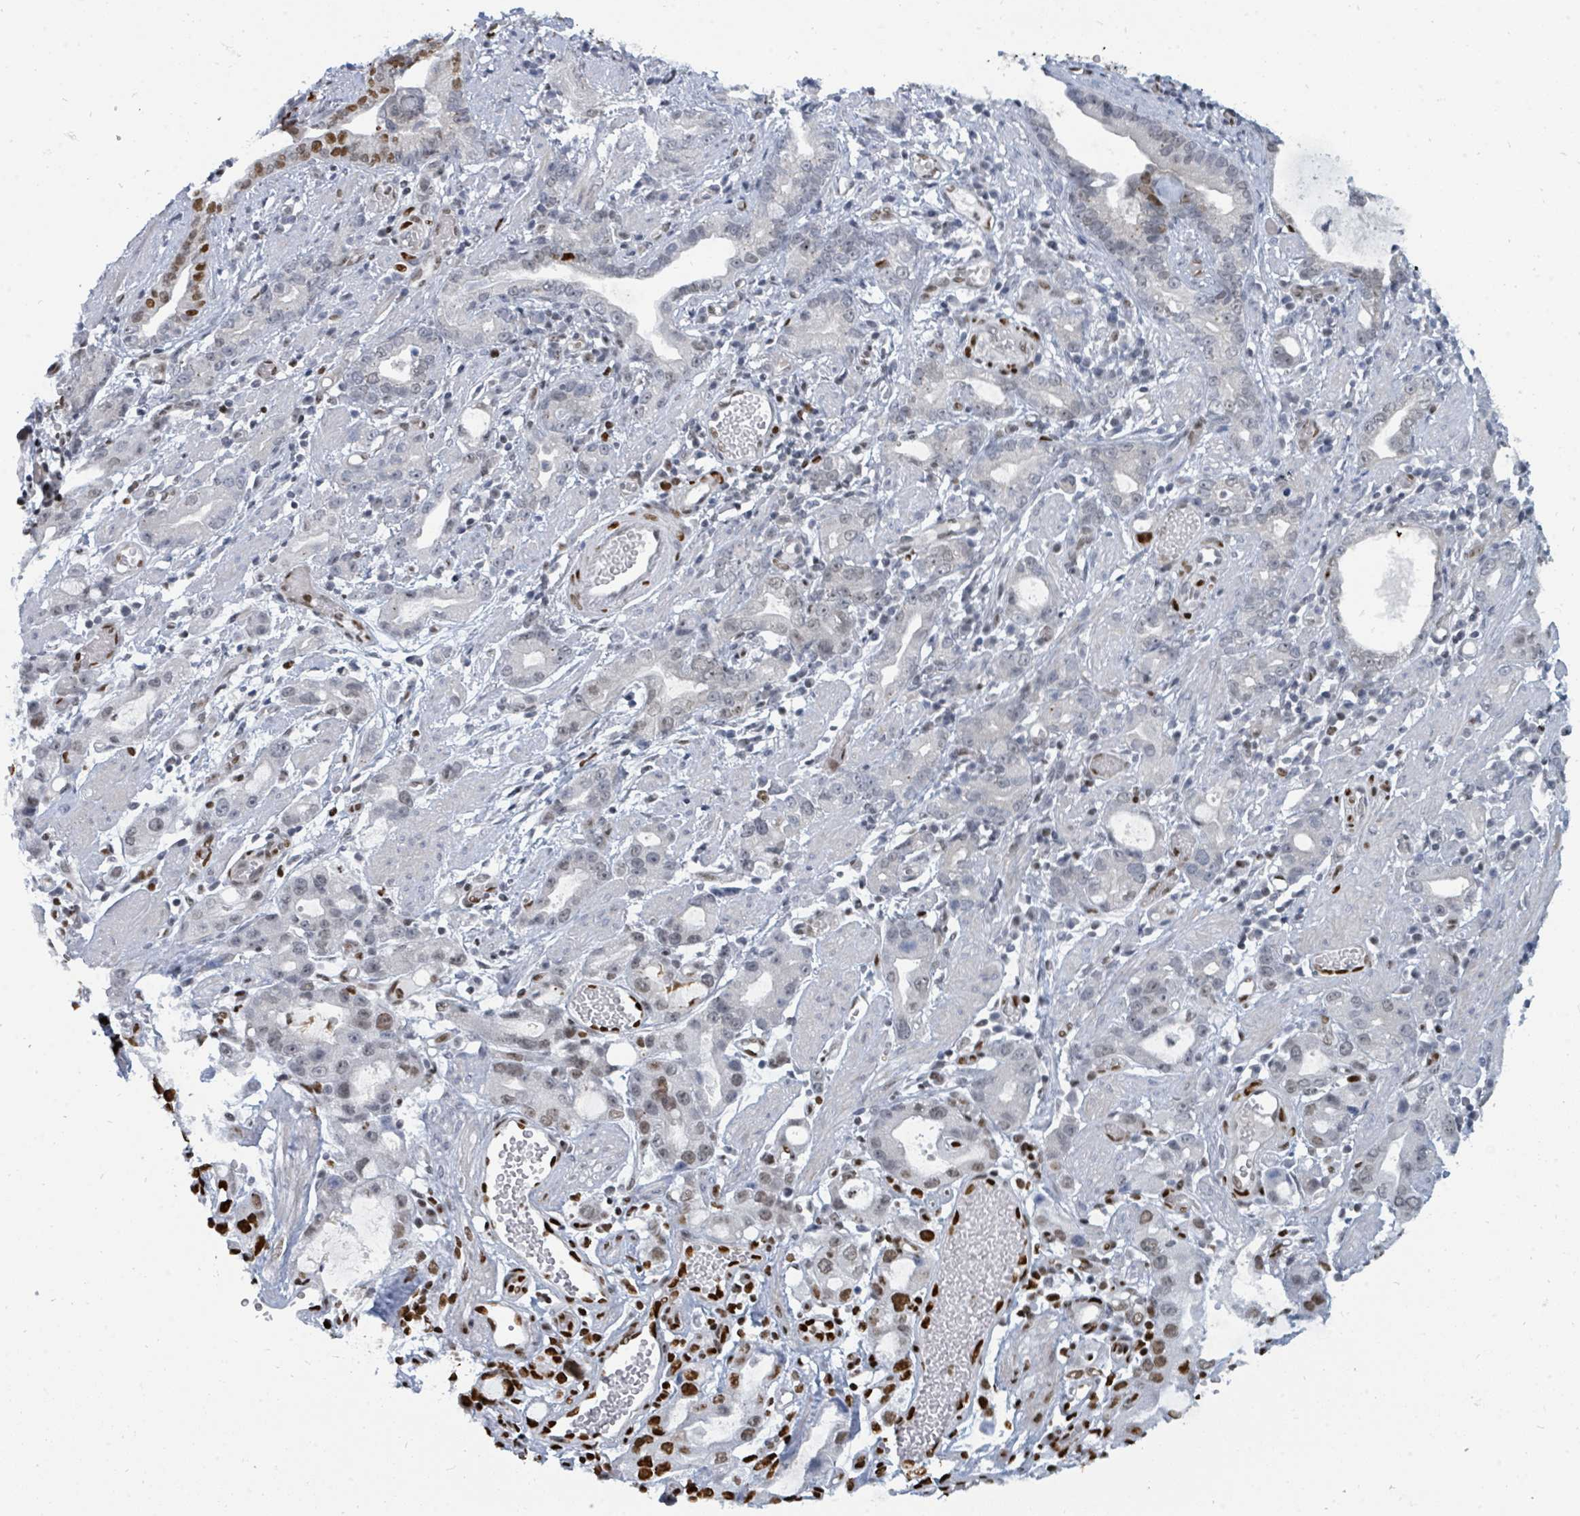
{"staining": {"intensity": "strong", "quantity": "<25%", "location": "nuclear"}, "tissue": "stomach cancer", "cell_type": "Tumor cells", "image_type": "cancer", "snomed": [{"axis": "morphology", "description": "Adenocarcinoma, NOS"}, {"axis": "topography", "description": "Stomach"}], "caption": "Stomach cancer (adenocarcinoma) tissue exhibits strong nuclear staining in about <25% of tumor cells (IHC, brightfield microscopy, high magnification).", "gene": "SUMO4", "patient": {"sex": "male", "age": 55}}